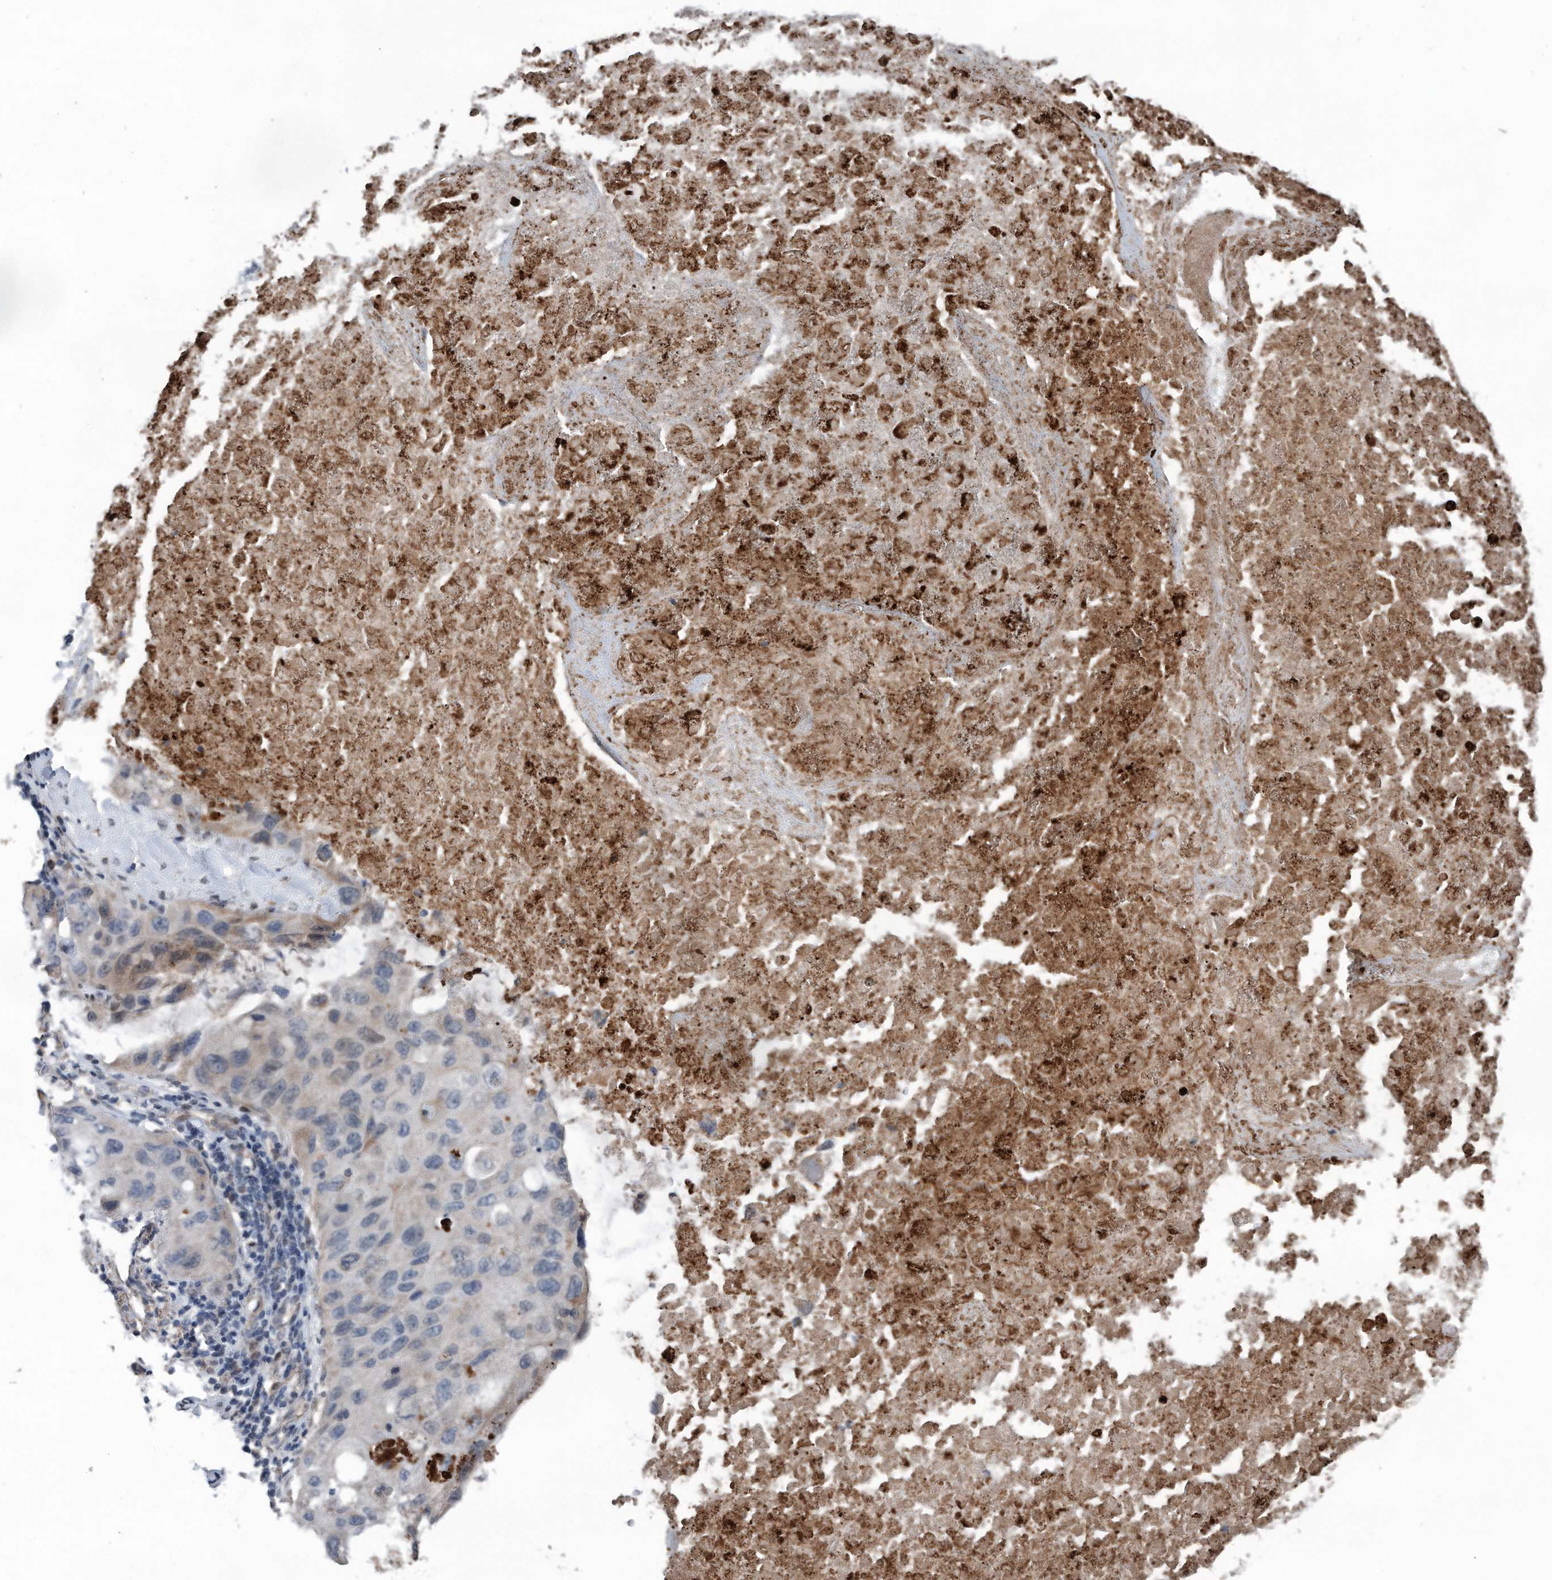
{"staining": {"intensity": "weak", "quantity": "25%-75%", "location": "cytoplasmic/membranous"}, "tissue": "lung cancer", "cell_type": "Tumor cells", "image_type": "cancer", "snomed": [{"axis": "morphology", "description": "Squamous cell carcinoma, NOS"}, {"axis": "topography", "description": "Lung"}], "caption": "Lung cancer (squamous cell carcinoma) stained for a protein (brown) reveals weak cytoplasmic/membranous positive positivity in approximately 25%-75% of tumor cells.", "gene": "DST", "patient": {"sex": "female", "age": 73}}